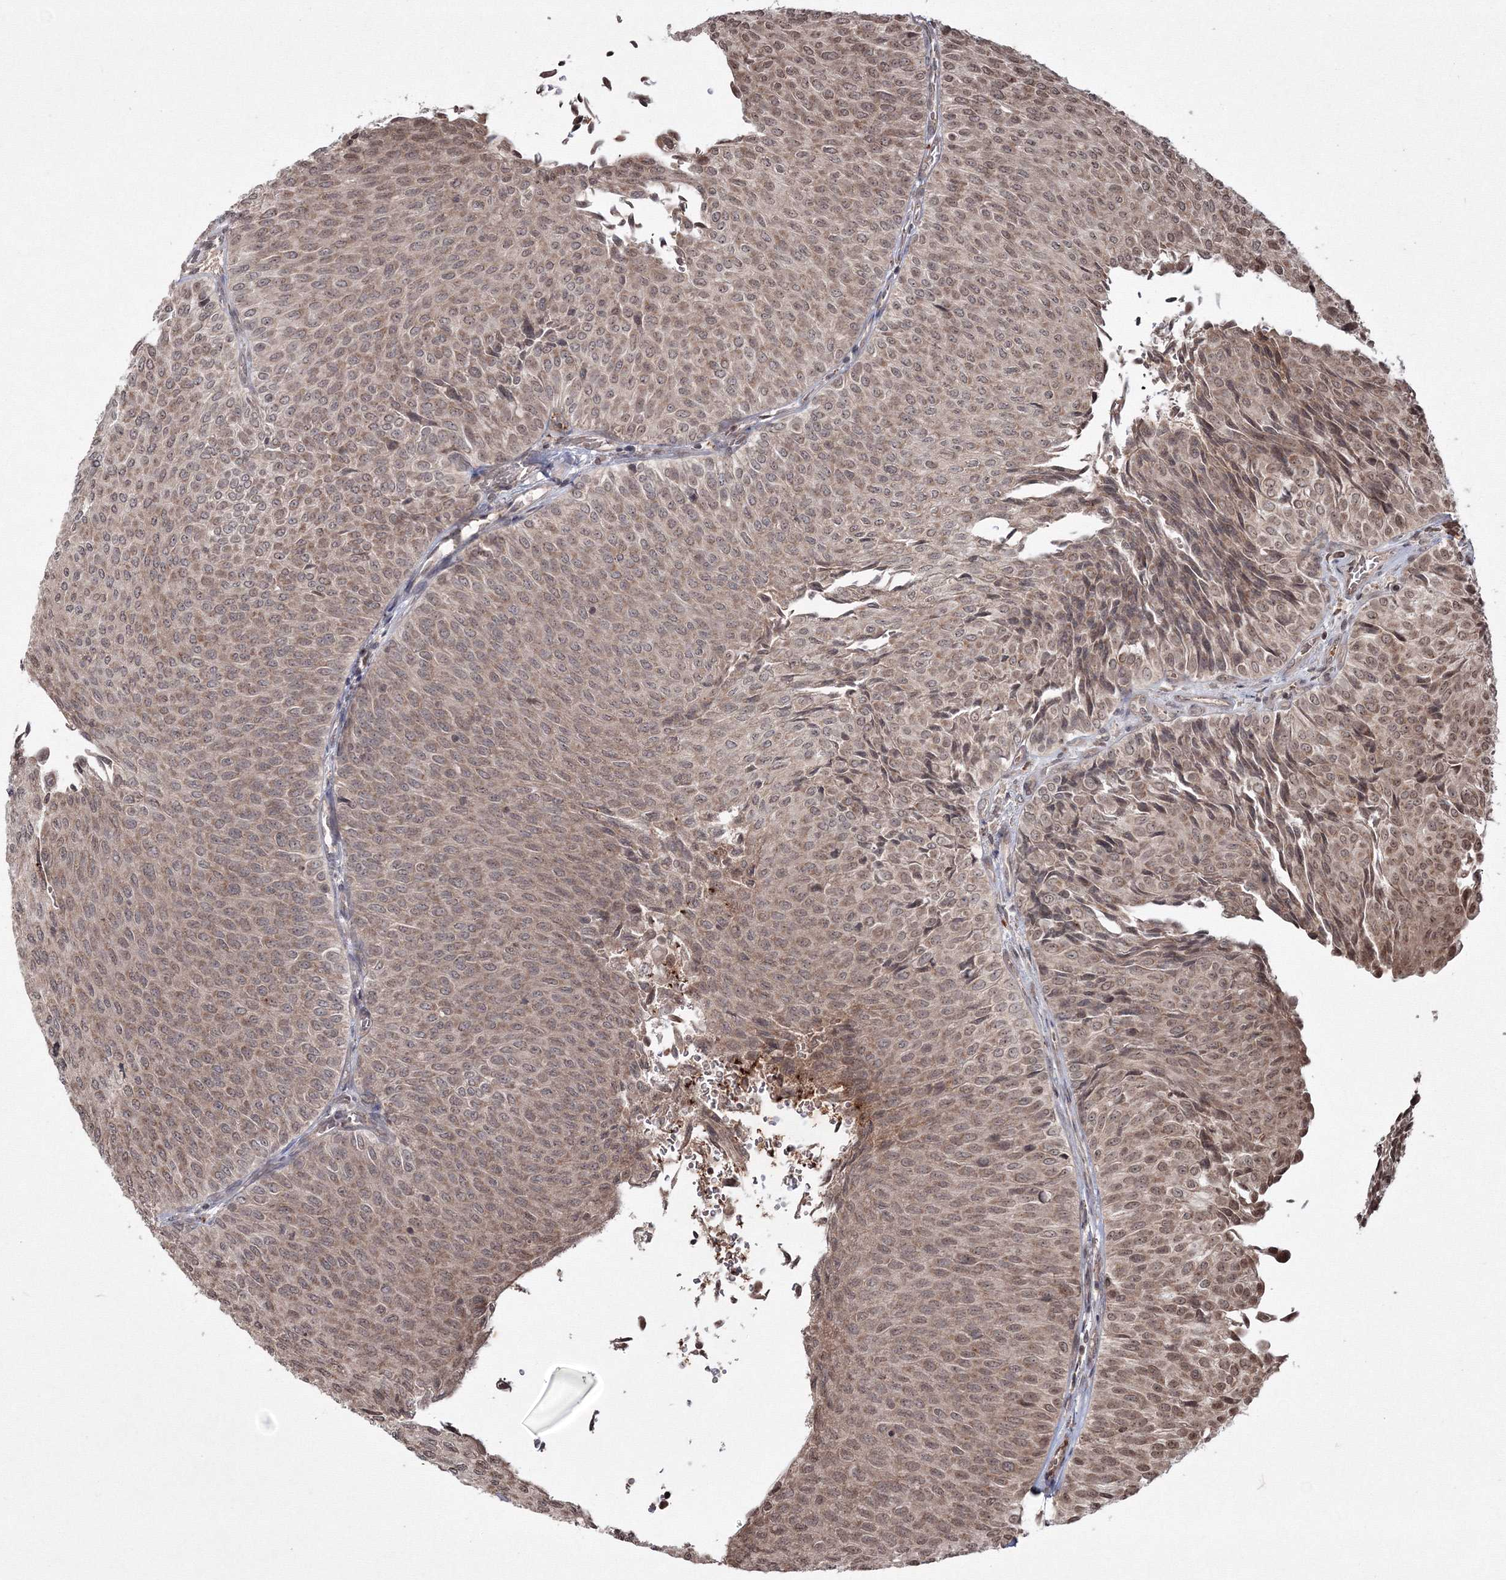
{"staining": {"intensity": "moderate", "quantity": "25%-75%", "location": "cytoplasmic/membranous,nuclear"}, "tissue": "urothelial cancer", "cell_type": "Tumor cells", "image_type": "cancer", "snomed": [{"axis": "morphology", "description": "Urothelial carcinoma, Low grade"}, {"axis": "topography", "description": "Urinary bladder"}], "caption": "Protein analysis of urothelial cancer tissue demonstrates moderate cytoplasmic/membranous and nuclear expression in about 25%-75% of tumor cells. The staining was performed using DAB to visualize the protein expression in brown, while the nuclei were stained in blue with hematoxylin (Magnification: 20x).", "gene": "PEX13", "patient": {"sex": "male", "age": 78}}